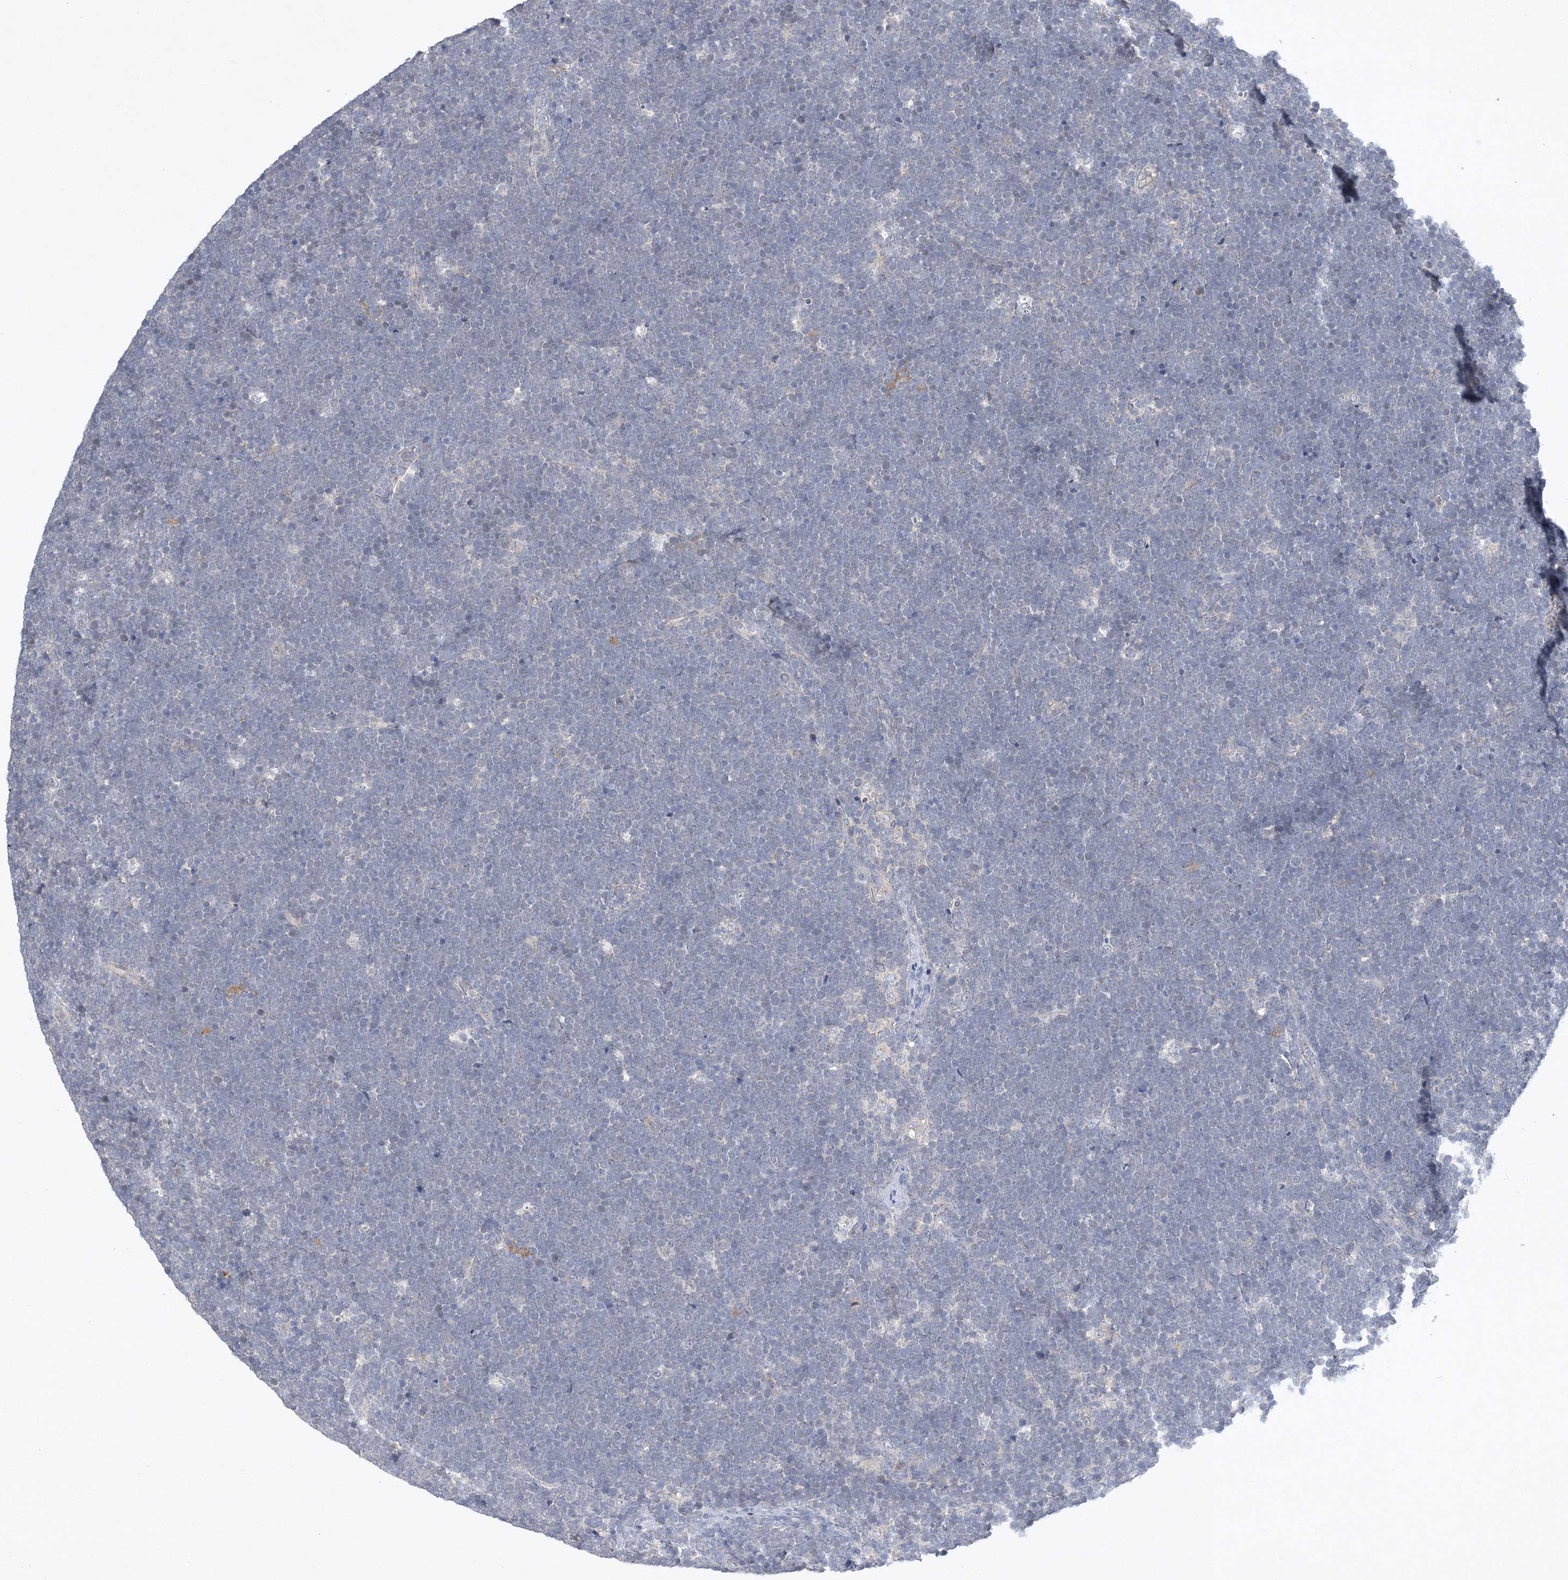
{"staining": {"intensity": "negative", "quantity": "none", "location": "none"}, "tissue": "lymphoma", "cell_type": "Tumor cells", "image_type": "cancer", "snomed": [{"axis": "morphology", "description": "Malignant lymphoma, non-Hodgkin's type, High grade"}, {"axis": "topography", "description": "Lymph node"}], "caption": "A histopathology image of lymphoma stained for a protein demonstrates no brown staining in tumor cells. The staining is performed using DAB brown chromogen with nuclei counter-stained in using hematoxylin.", "gene": "ANKRD35", "patient": {"sex": "male", "age": 13}}